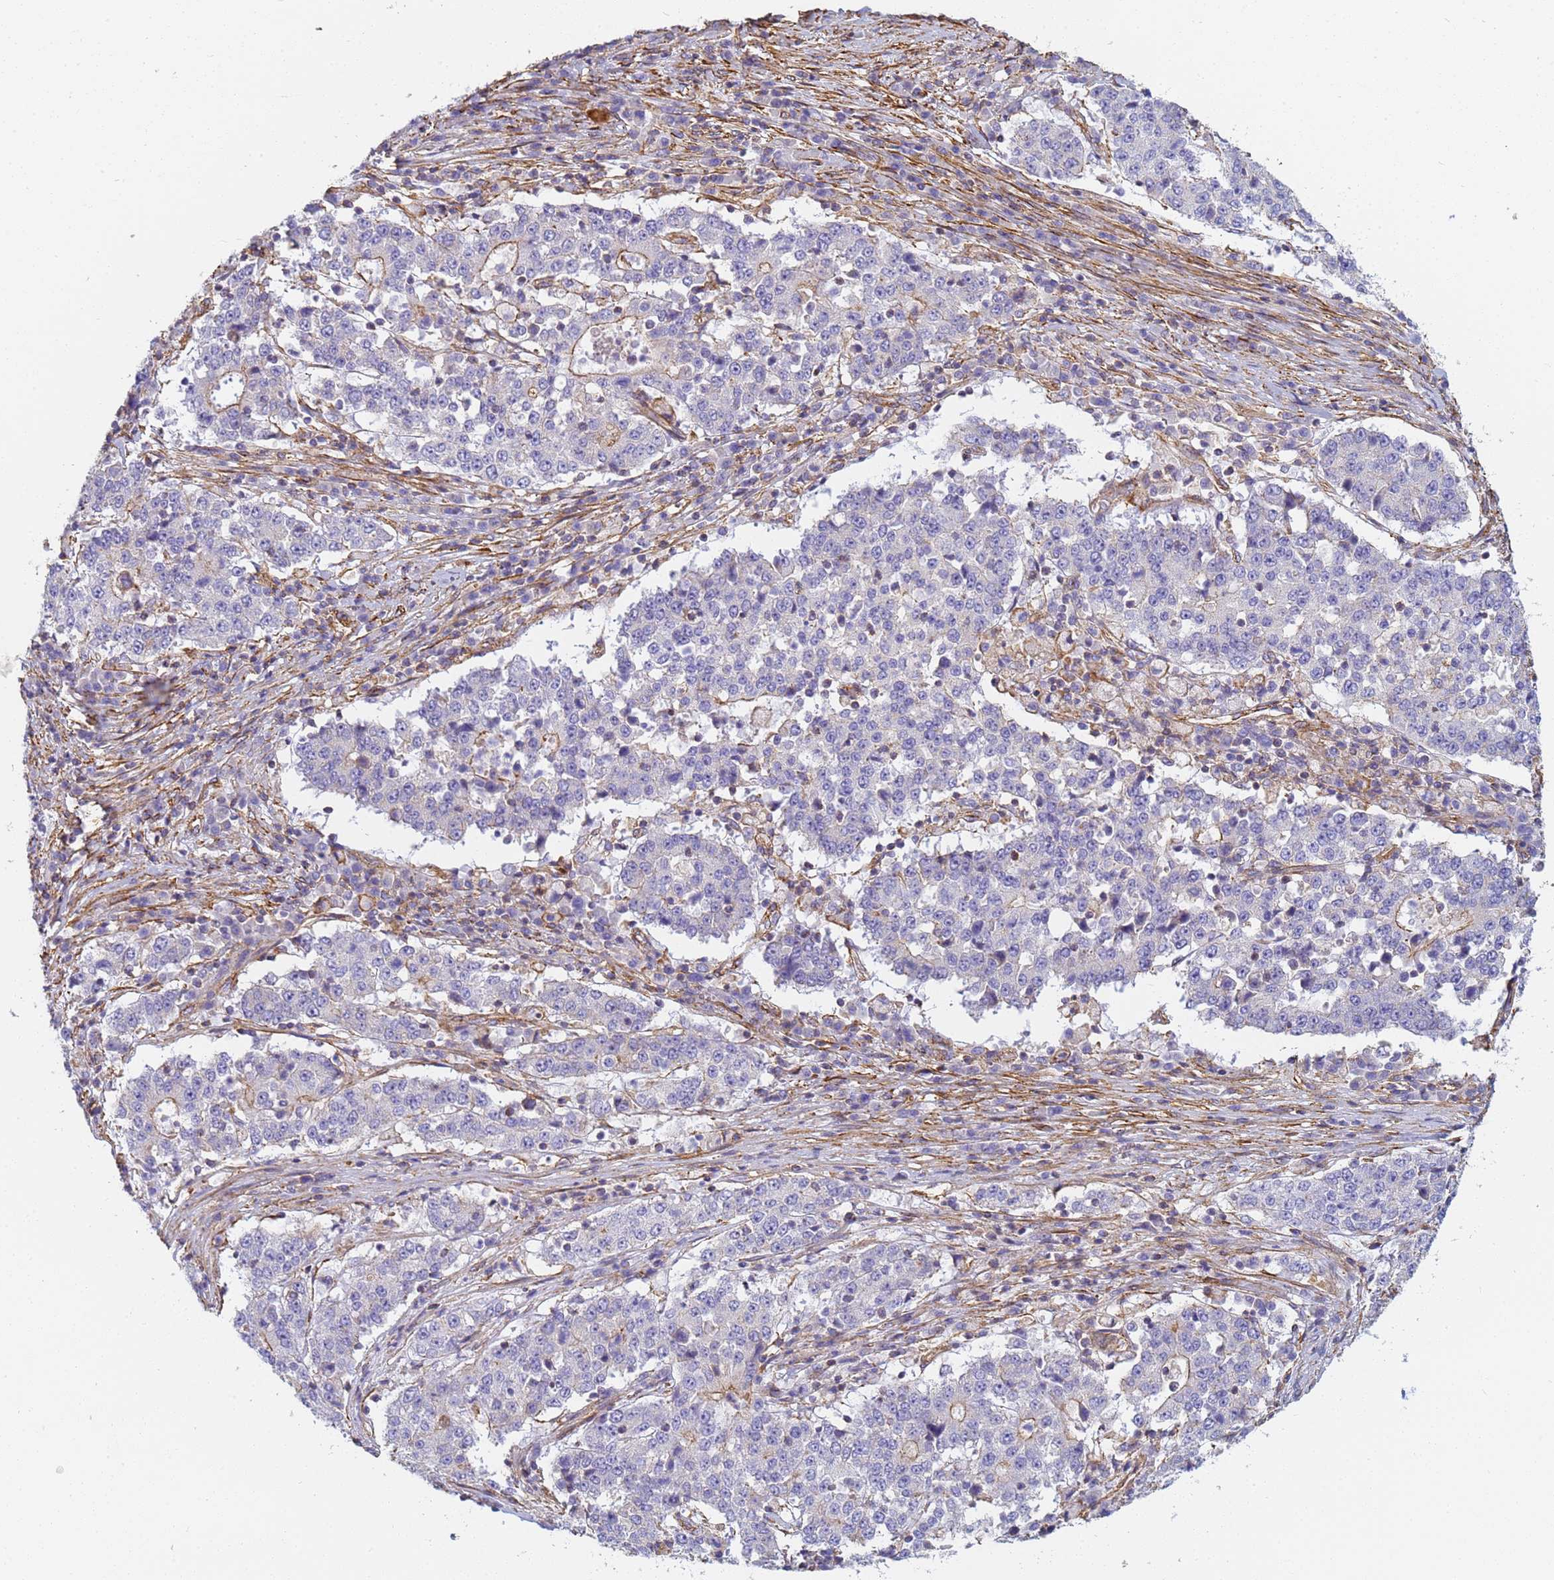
{"staining": {"intensity": "moderate", "quantity": "<25%", "location": "cytoplasmic/membranous"}, "tissue": "stomach cancer", "cell_type": "Tumor cells", "image_type": "cancer", "snomed": [{"axis": "morphology", "description": "Adenocarcinoma, NOS"}, {"axis": "topography", "description": "Stomach"}], "caption": "IHC image of stomach cancer (adenocarcinoma) stained for a protein (brown), which displays low levels of moderate cytoplasmic/membranous positivity in about <25% of tumor cells.", "gene": "TPM1", "patient": {"sex": "male", "age": 59}}